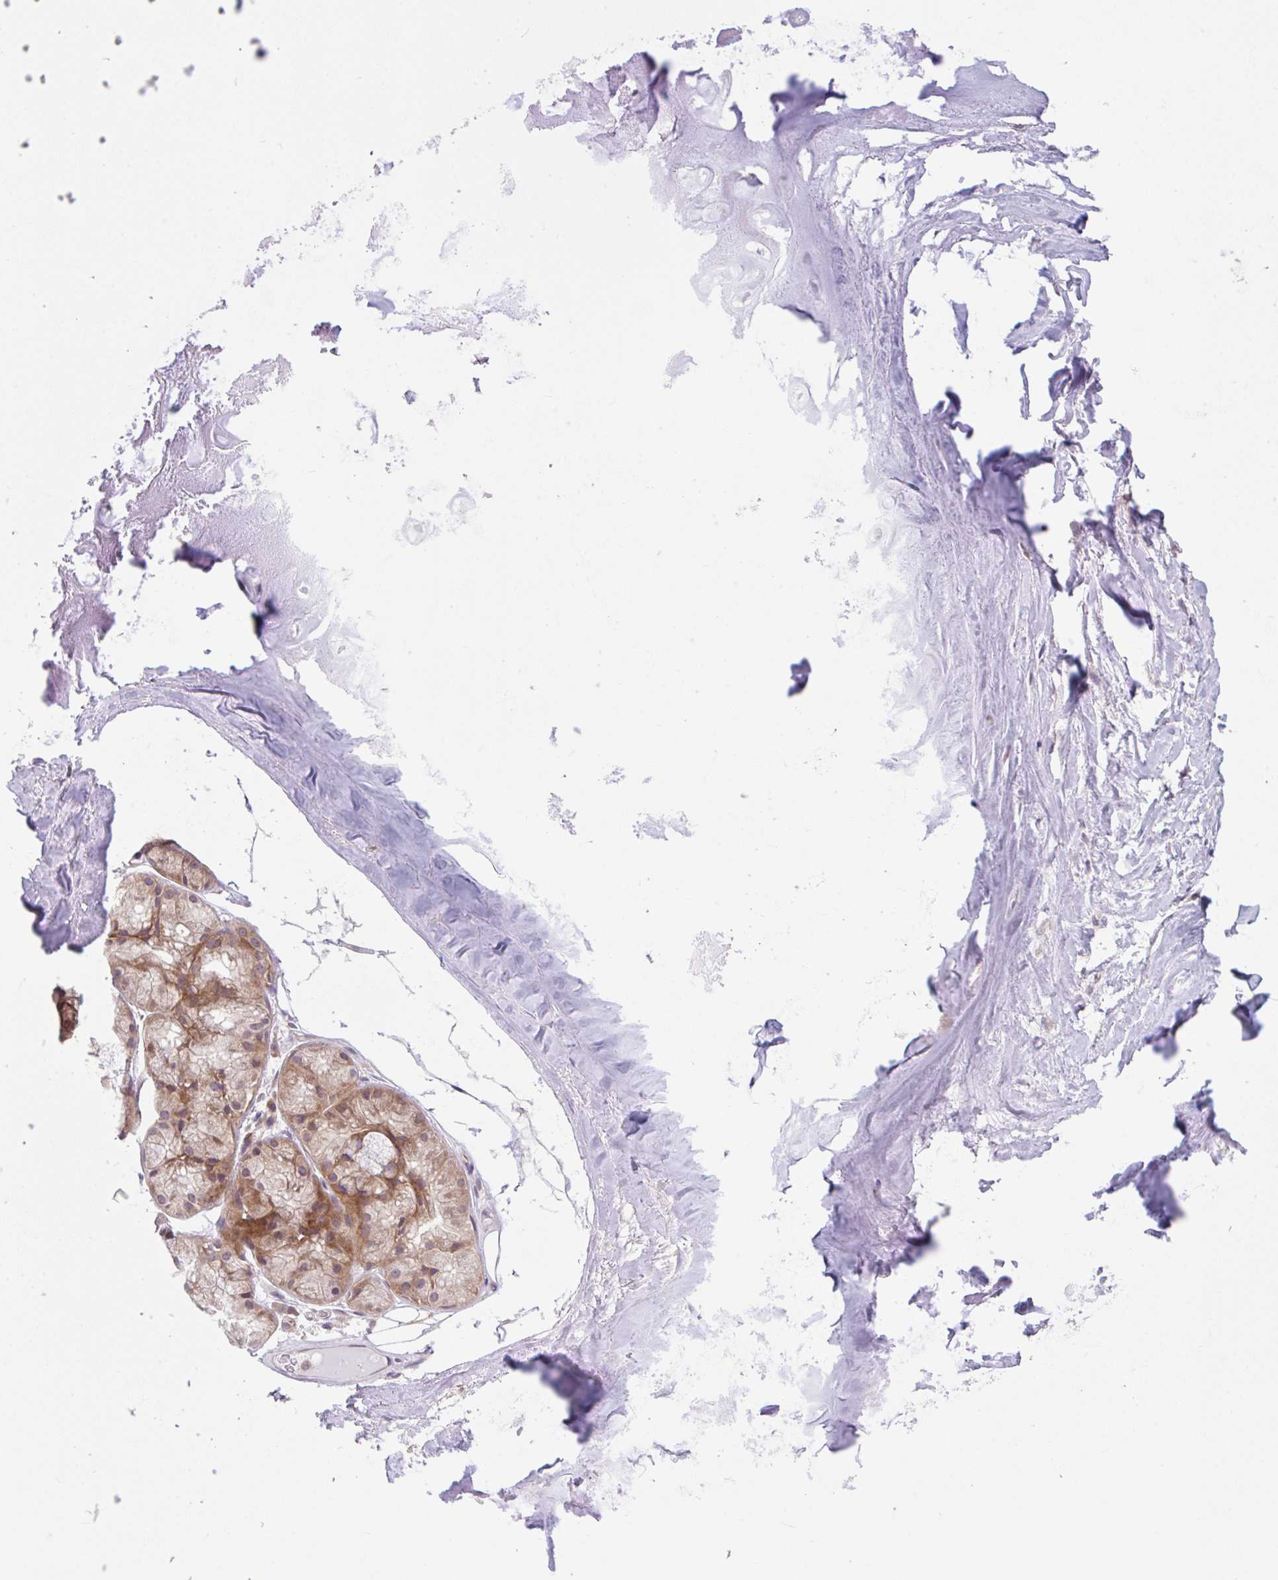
{"staining": {"intensity": "negative", "quantity": "none", "location": "none"}, "tissue": "adipose tissue", "cell_type": "Adipocytes", "image_type": "normal", "snomed": [{"axis": "morphology", "description": "Normal tissue, NOS"}, {"axis": "topography", "description": "Lymph node"}, {"axis": "topography", "description": "Cartilage tissue"}, {"axis": "topography", "description": "Nasopharynx"}], "caption": "High power microscopy image of an immunohistochemistry image of benign adipose tissue, revealing no significant expression in adipocytes.", "gene": "RALBP1", "patient": {"sex": "male", "age": 63}}